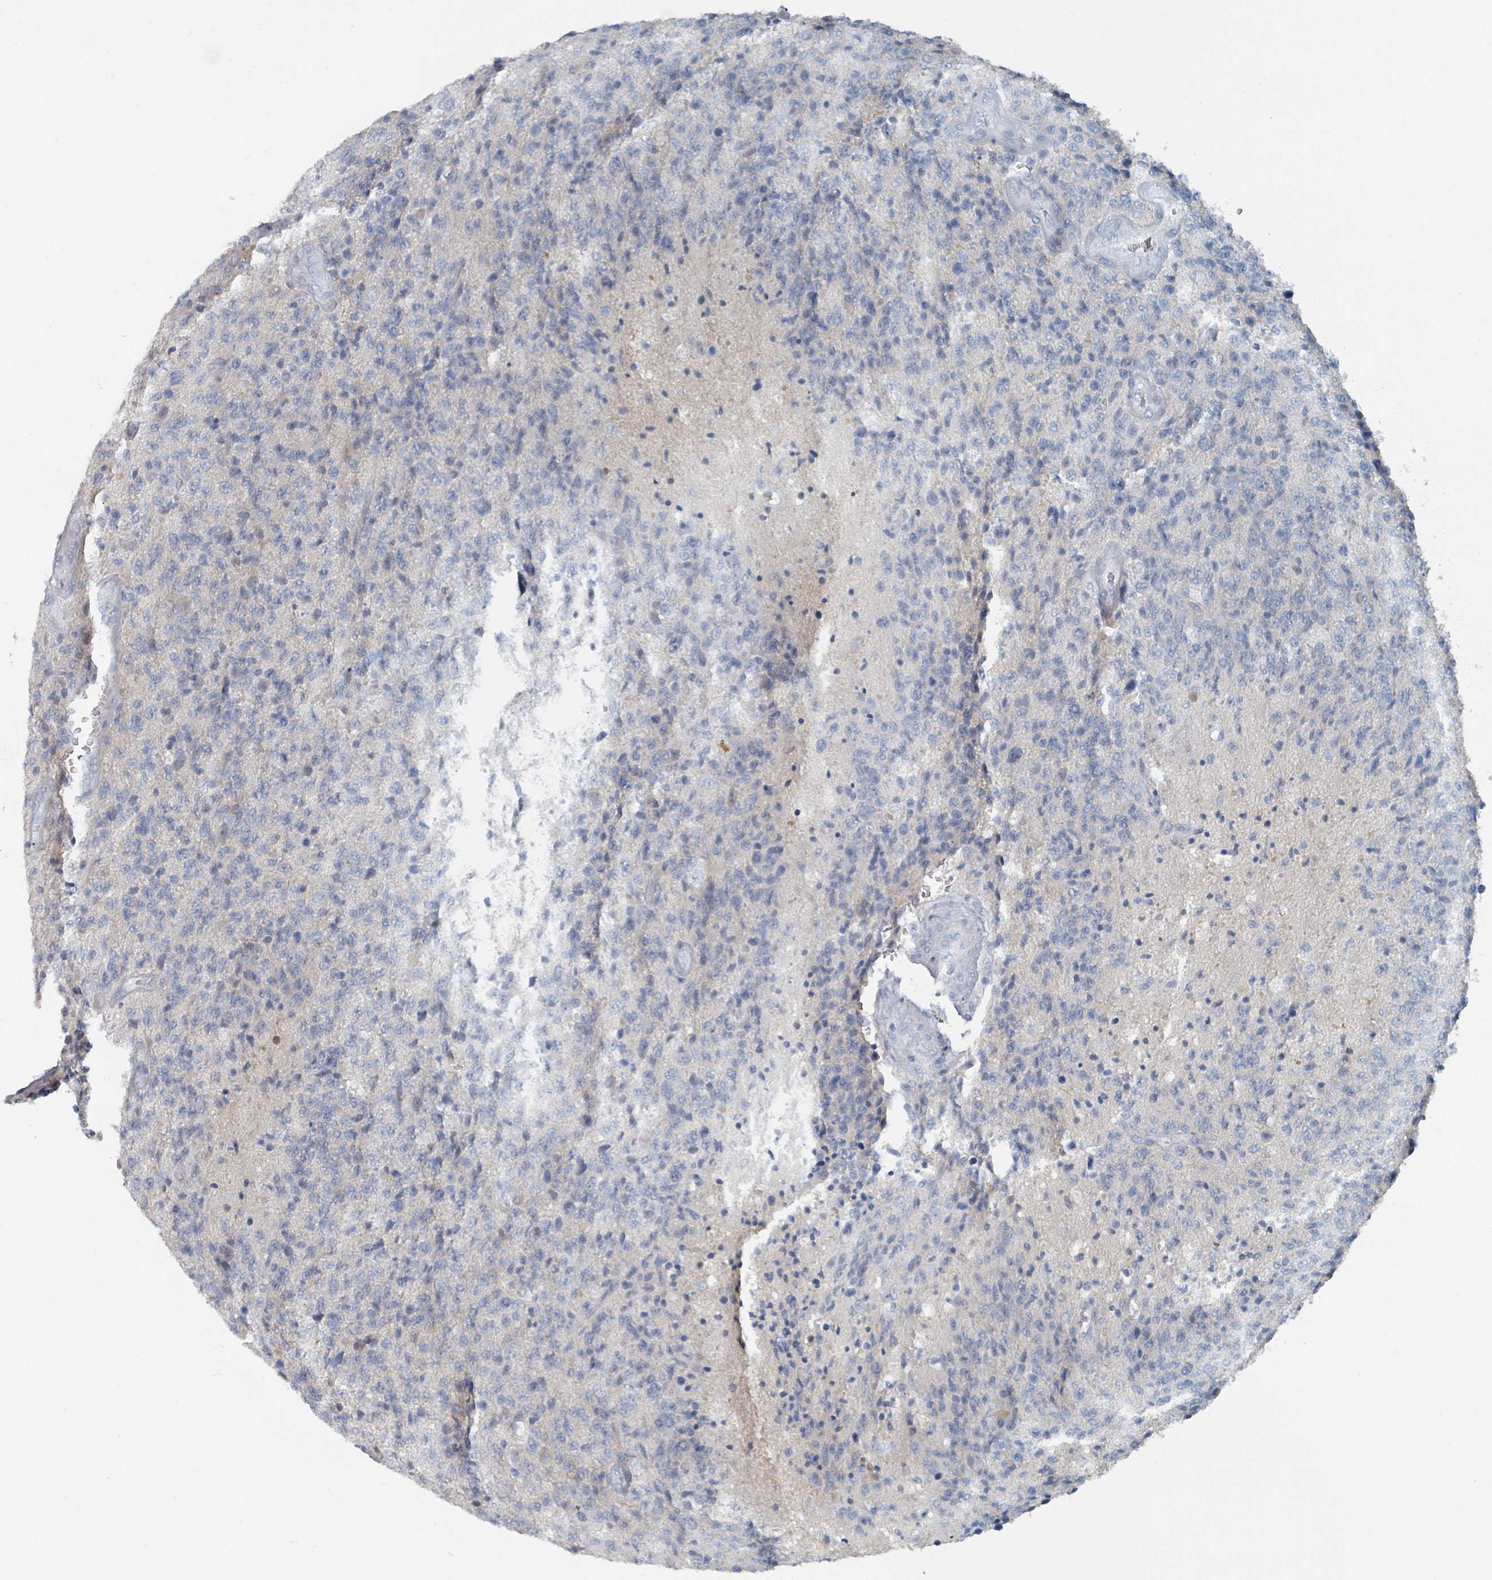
{"staining": {"intensity": "negative", "quantity": "none", "location": "none"}, "tissue": "glioma", "cell_type": "Tumor cells", "image_type": "cancer", "snomed": [{"axis": "morphology", "description": "Glioma, malignant, High grade"}, {"axis": "topography", "description": "Brain"}], "caption": "Image shows no significant protein positivity in tumor cells of malignant glioma (high-grade).", "gene": "GAMT", "patient": {"sex": "male", "age": 36}}